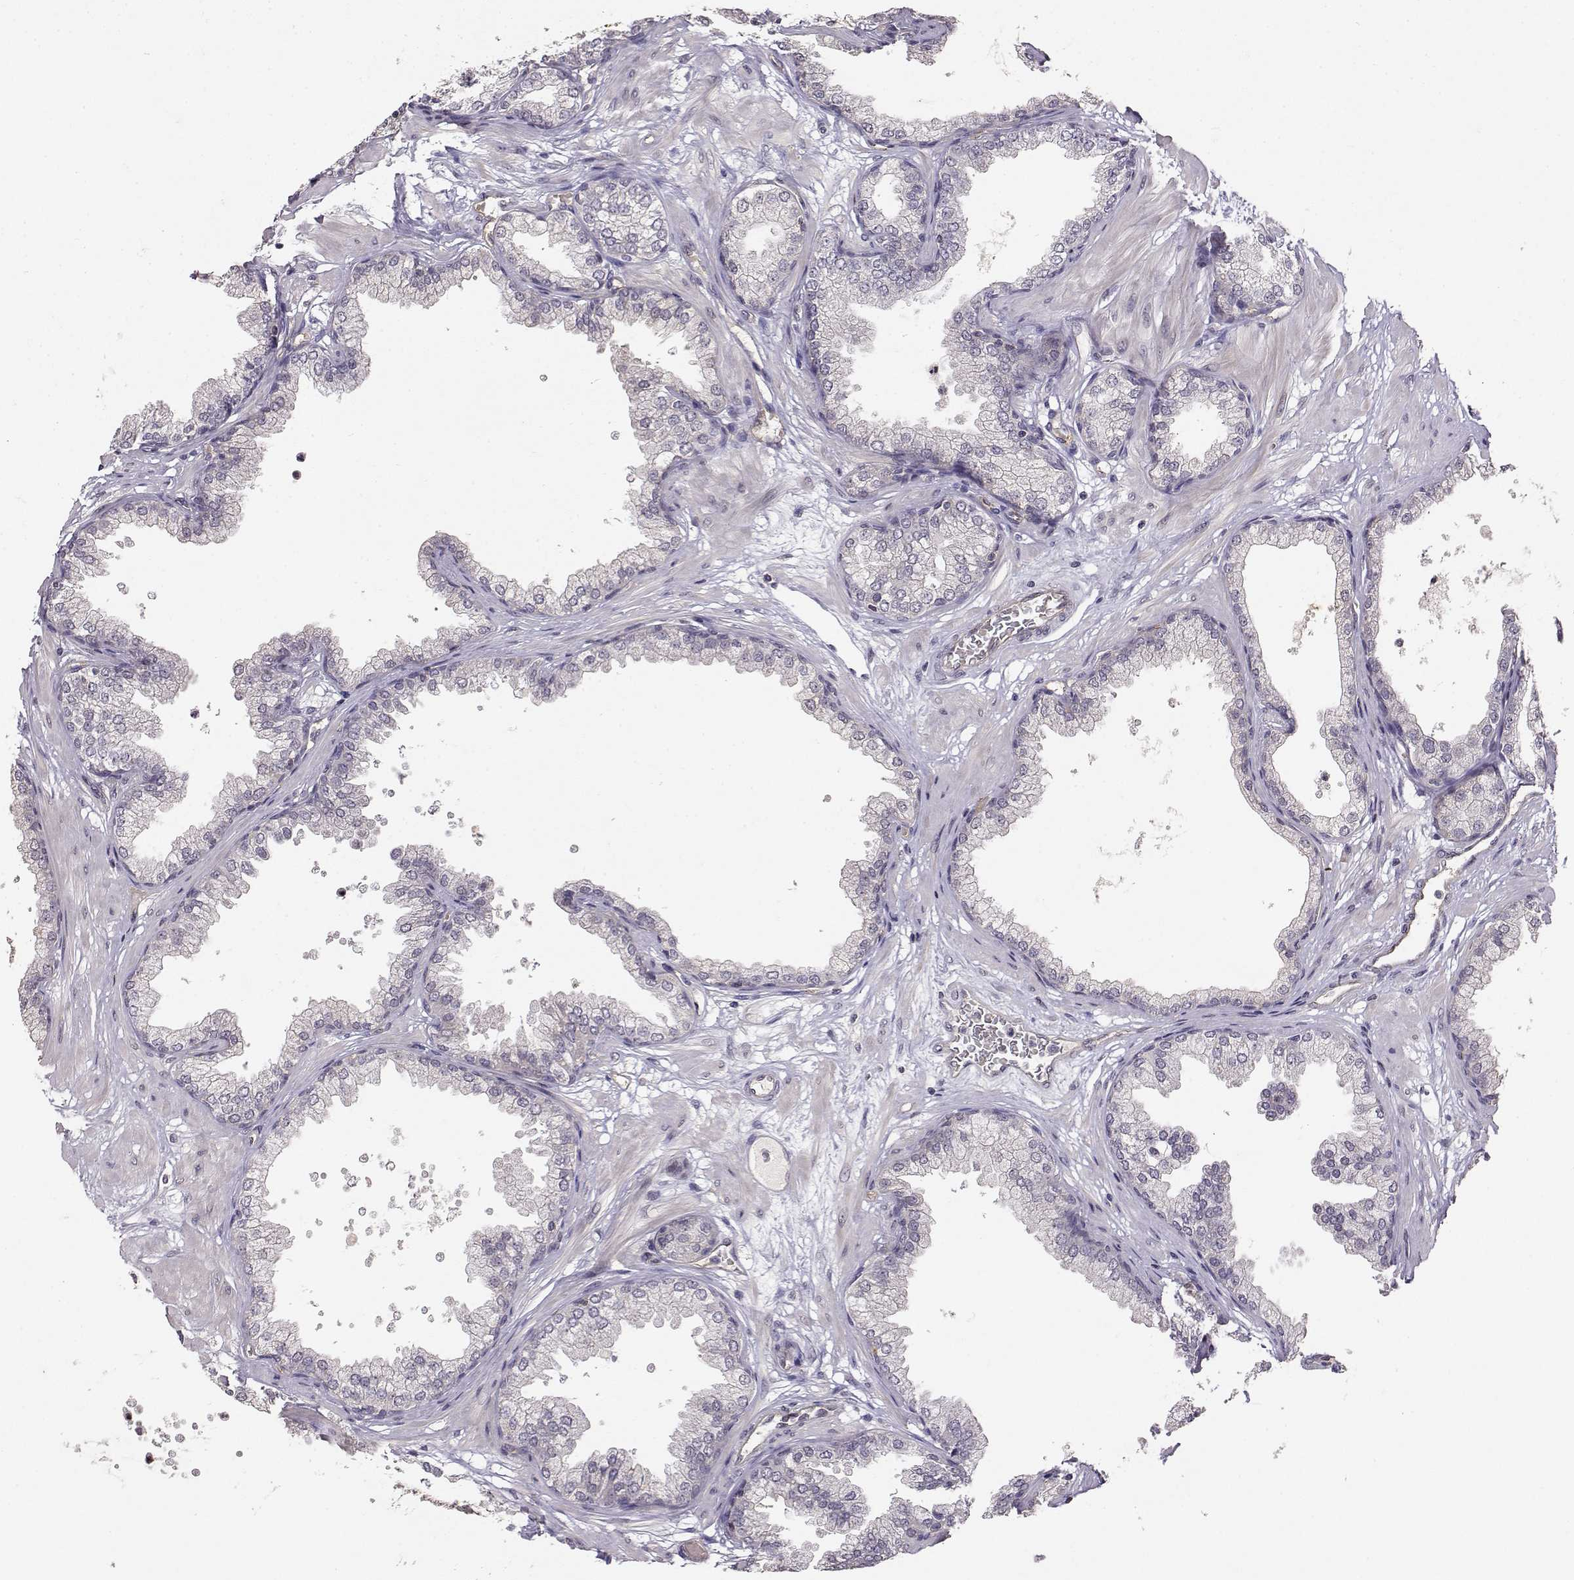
{"staining": {"intensity": "negative", "quantity": "none", "location": "none"}, "tissue": "prostate", "cell_type": "Glandular cells", "image_type": "normal", "snomed": [{"axis": "morphology", "description": "Normal tissue, NOS"}, {"axis": "topography", "description": "Prostate"}], "caption": "High power microscopy histopathology image of an IHC photomicrograph of unremarkable prostate, revealing no significant staining in glandular cells.", "gene": "IFITM1", "patient": {"sex": "male", "age": 37}}